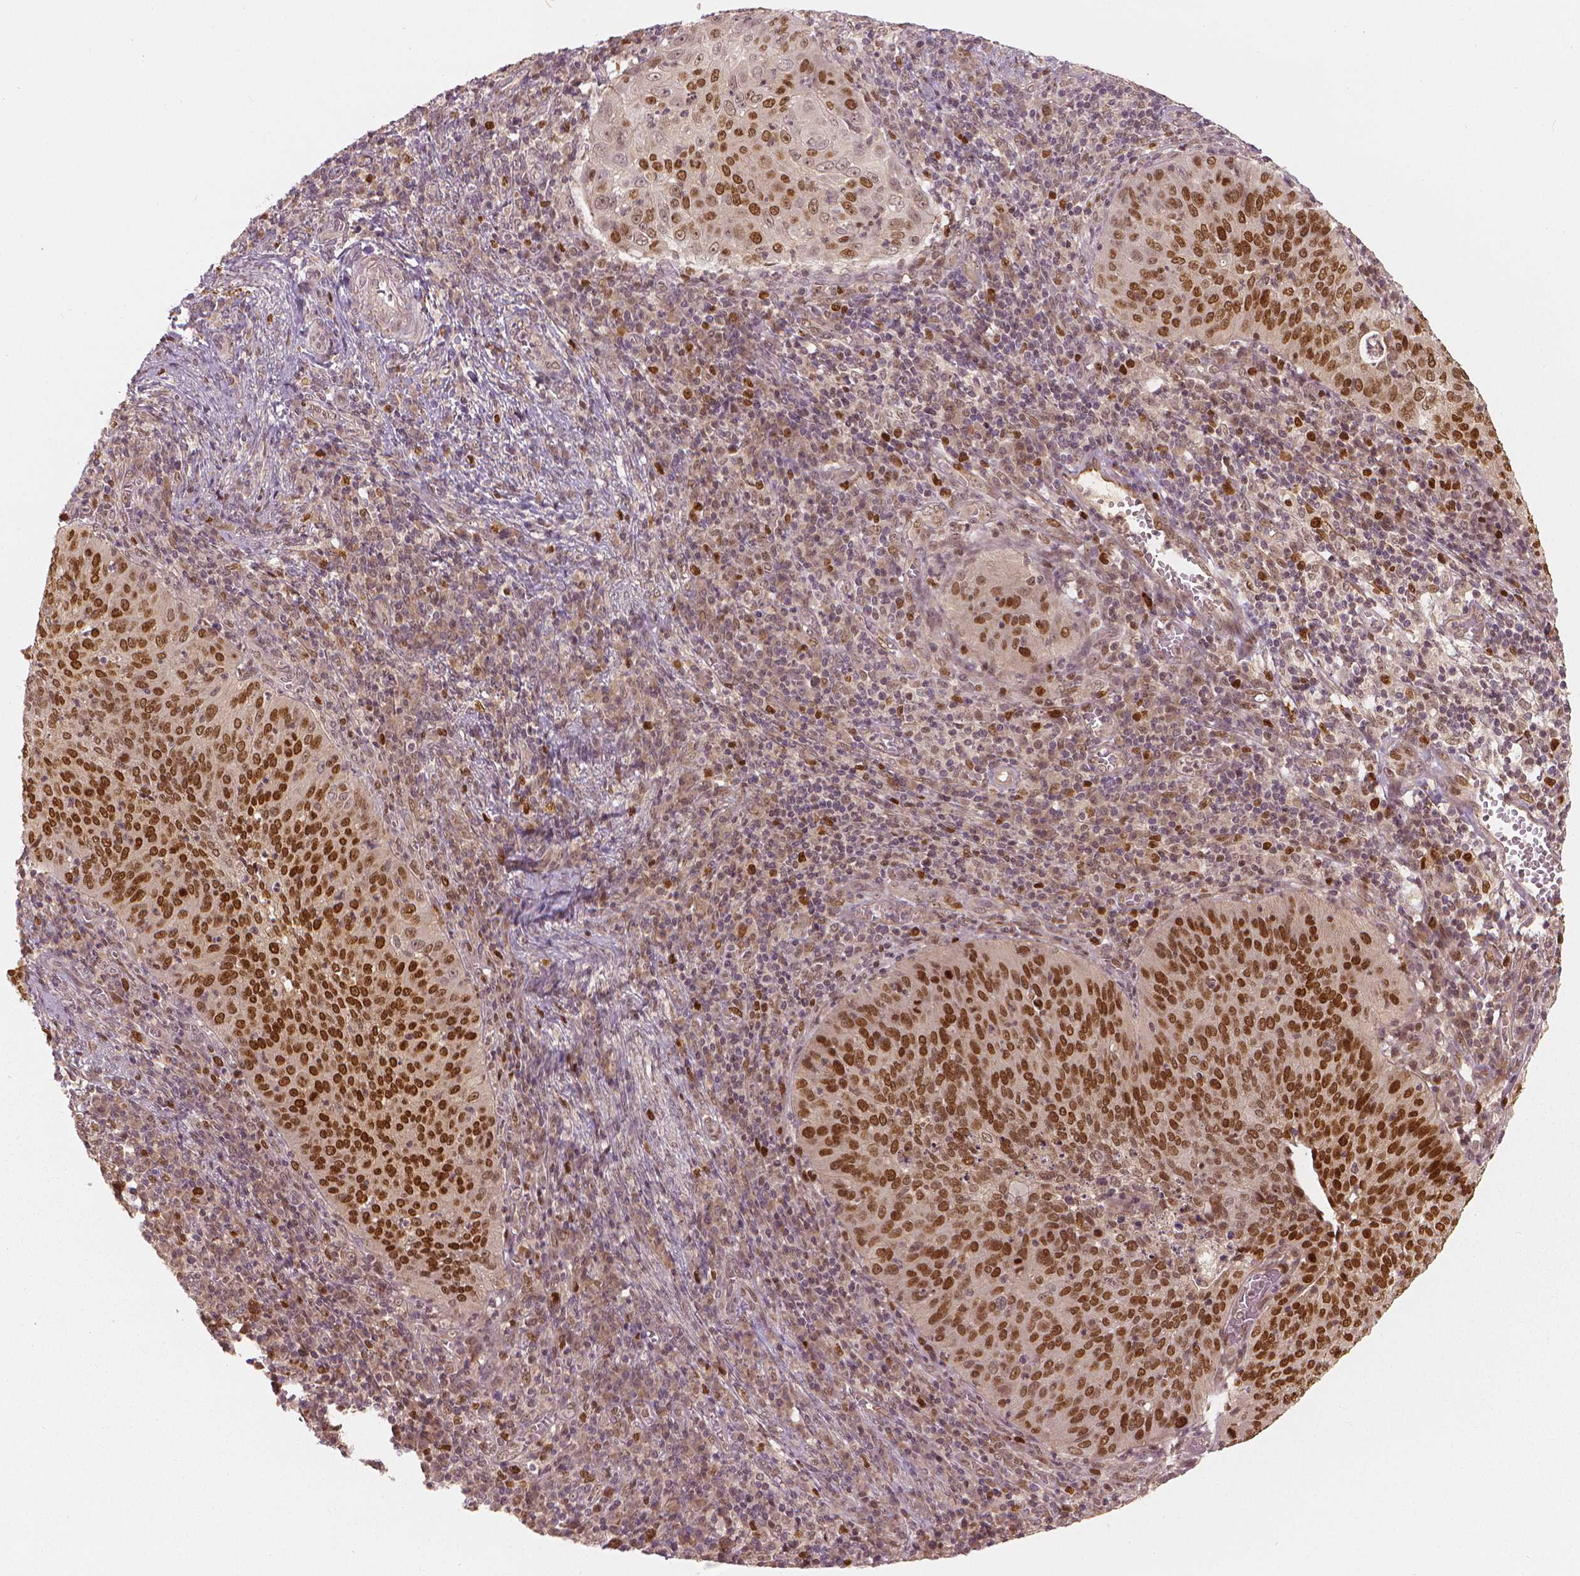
{"staining": {"intensity": "moderate", "quantity": ">75%", "location": "nuclear"}, "tissue": "cervical cancer", "cell_type": "Tumor cells", "image_type": "cancer", "snomed": [{"axis": "morphology", "description": "Squamous cell carcinoma, NOS"}, {"axis": "topography", "description": "Cervix"}], "caption": "High-power microscopy captured an immunohistochemistry (IHC) micrograph of cervical cancer, revealing moderate nuclear positivity in approximately >75% of tumor cells.", "gene": "NSD2", "patient": {"sex": "female", "age": 39}}